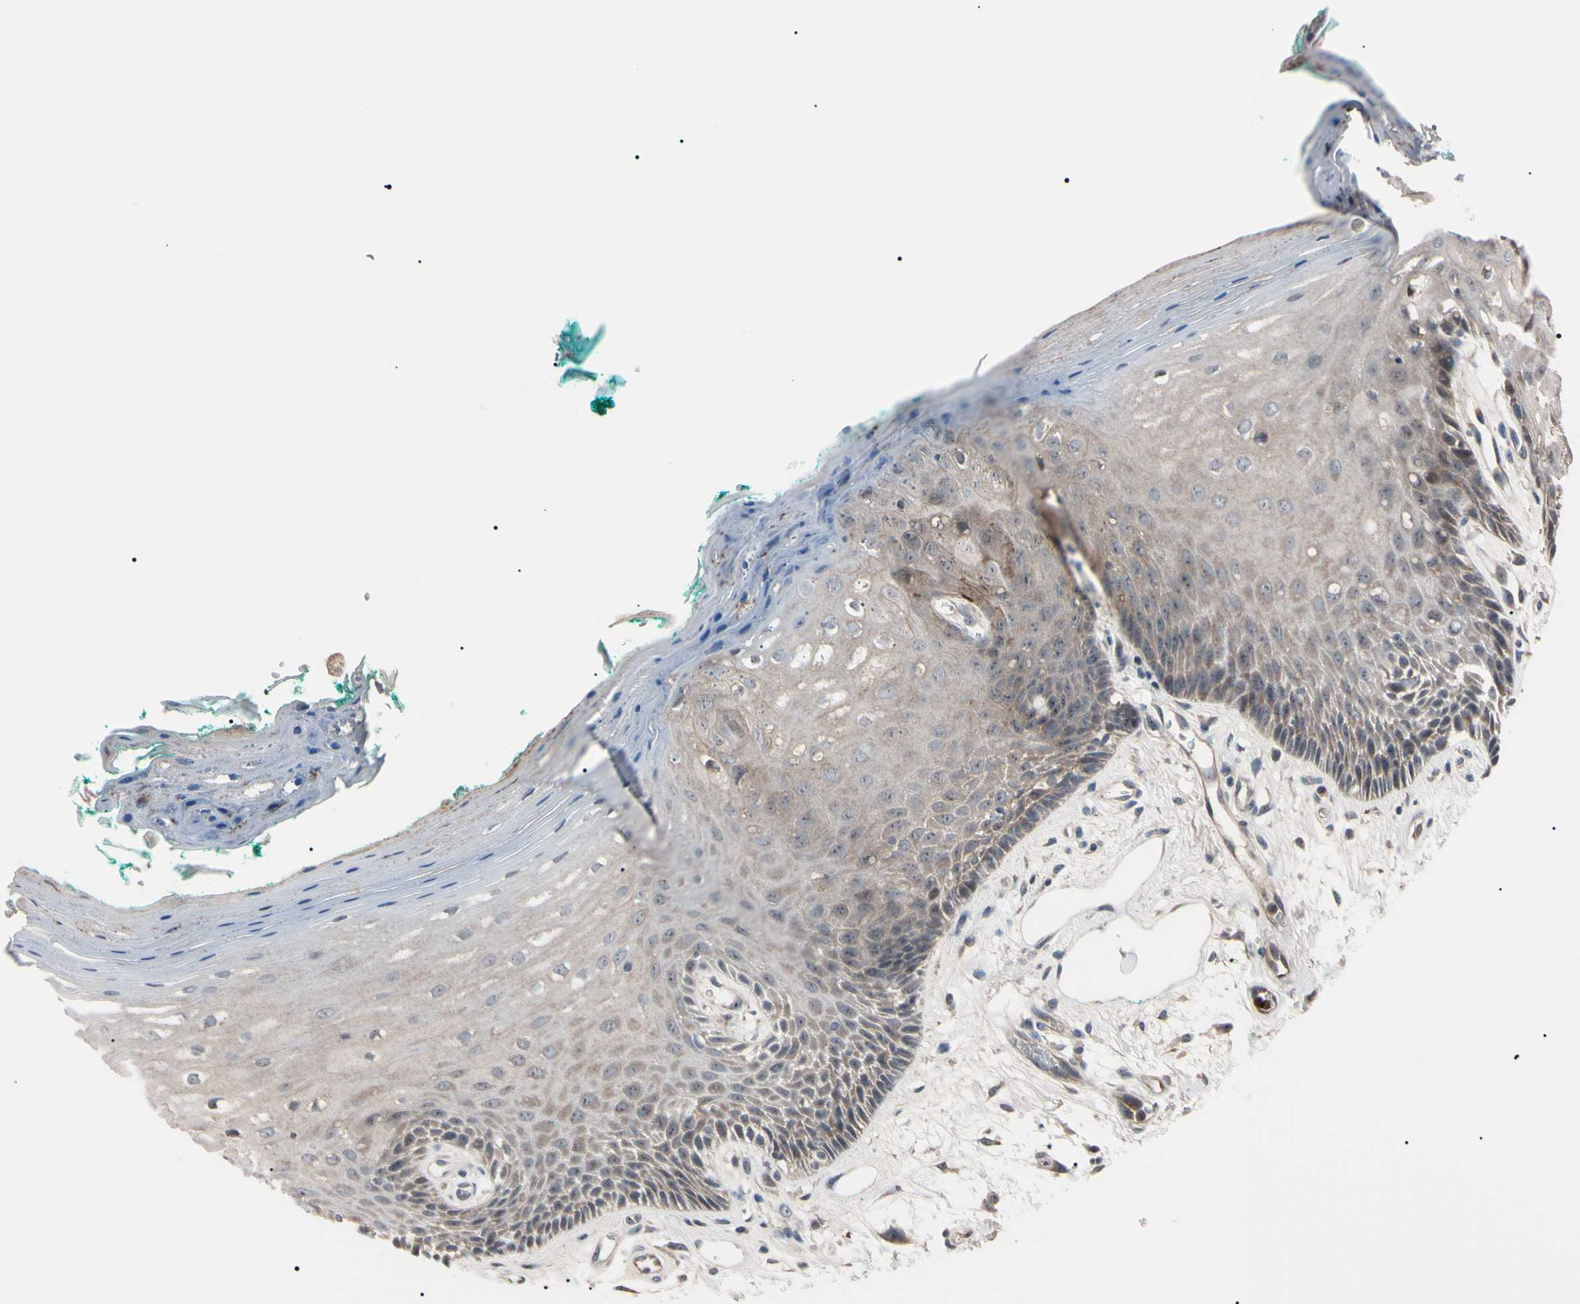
{"staining": {"intensity": "weak", "quantity": ">75%", "location": "cytoplasmic/membranous"}, "tissue": "oral mucosa", "cell_type": "Squamous epithelial cells", "image_type": "normal", "snomed": [{"axis": "morphology", "description": "Normal tissue, NOS"}, {"axis": "topography", "description": "Skeletal muscle"}, {"axis": "topography", "description": "Oral tissue"}, {"axis": "topography", "description": "Peripheral nerve tissue"}], "caption": "Squamous epithelial cells display low levels of weak cytoplasmic/membranous expression in about >75% of cells in benign human oral mucosa. The protein is shown in brown color, while the nuclei are stained blue.", "gene": "TRAF5", "patient": {"sex": "female", "age": 84}}